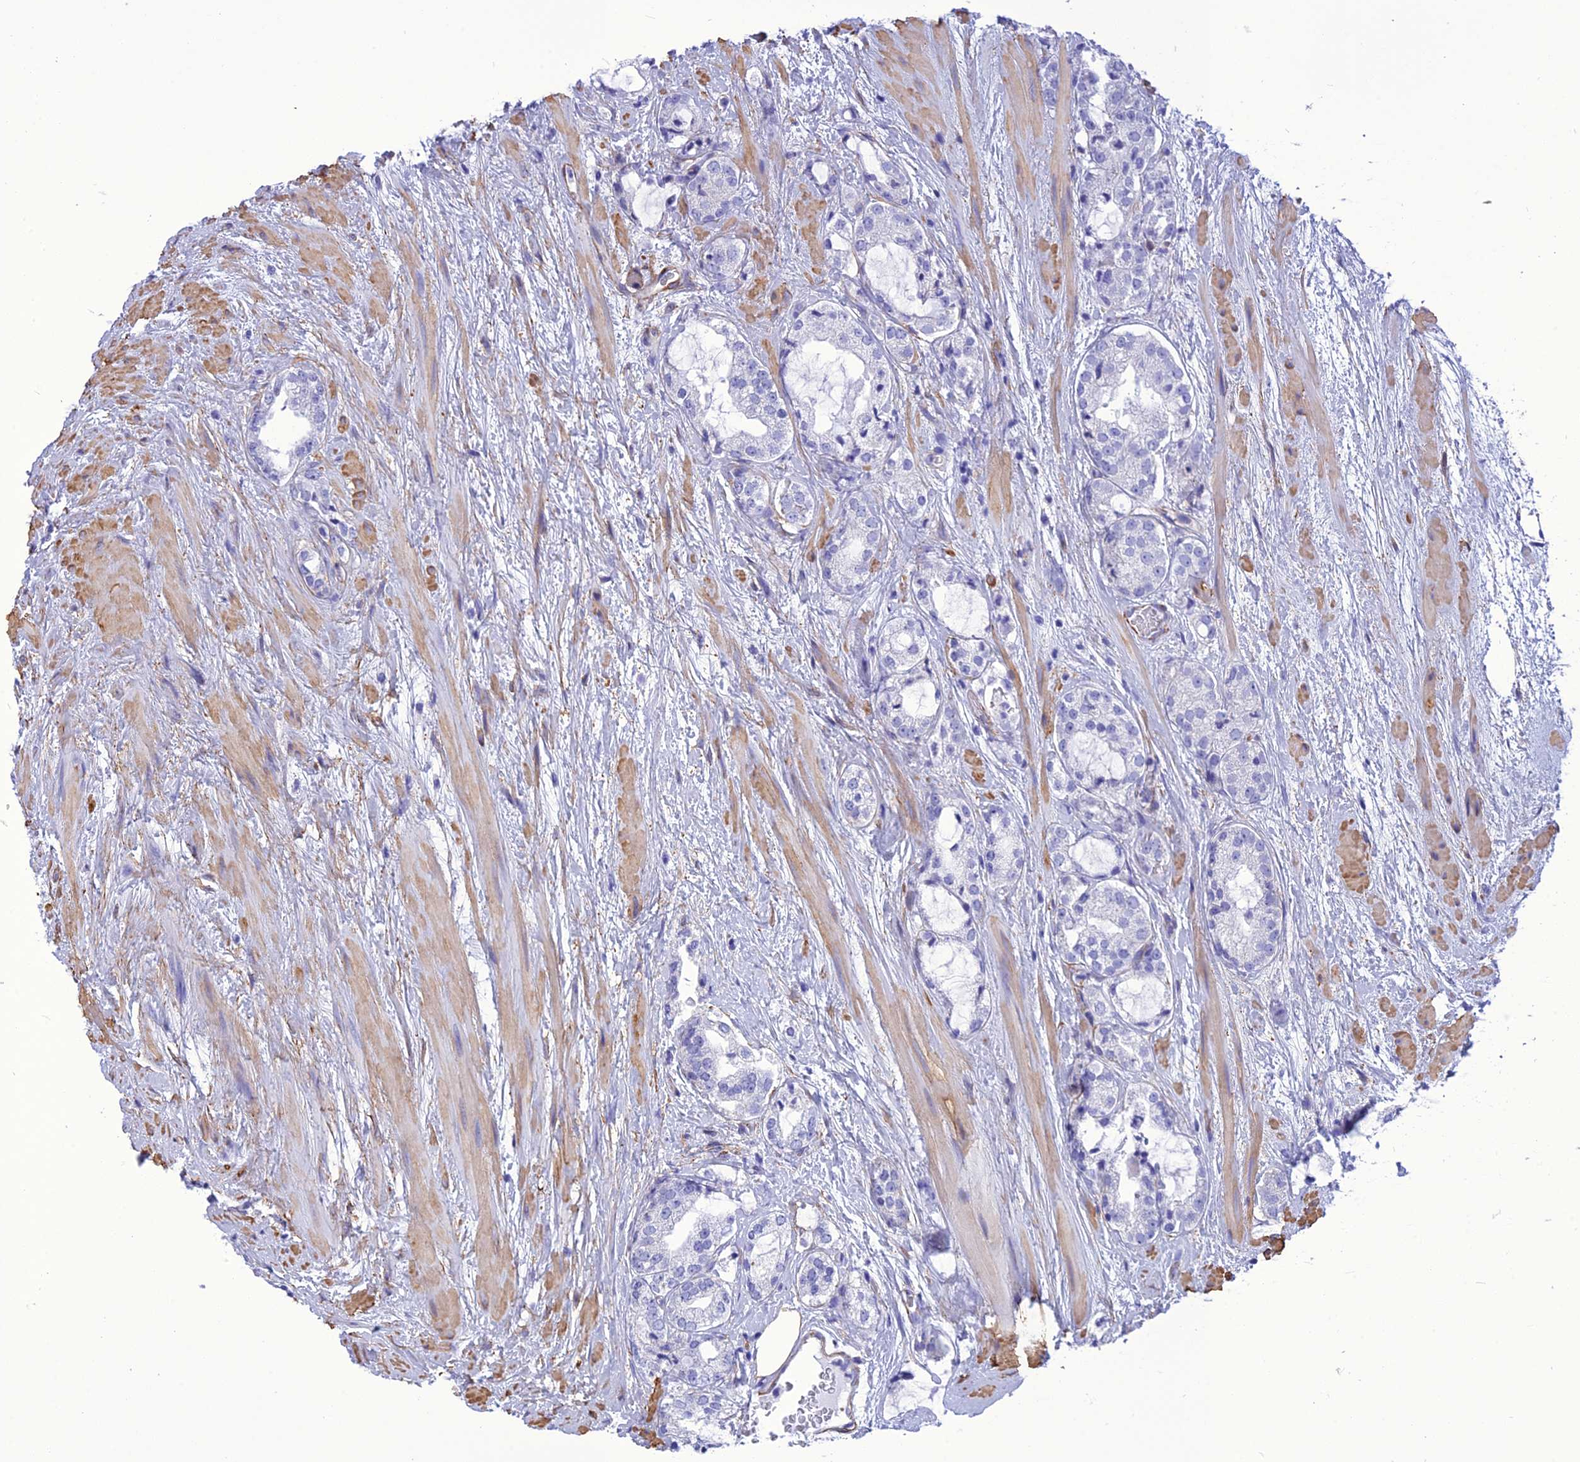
{"staining": {"intensity": "negative", "quantity": "none", "location": "none"}, "tissue": "prostate cancer", "cell_type": "Tumor cells", "image_type": "cancer", "snomed": [{"axis": "morphology", "description": "Adenocarcinoma, High grade"}, {"axis": "topography", "description": "Prostate"}], "caption": "Histopathology image shows no protein staining in tumor cells of adenocarcinoma (high-grade) (prostate) tissue.", "gene": "NKD1", "patient": {"sex": "male", "age": 64}}